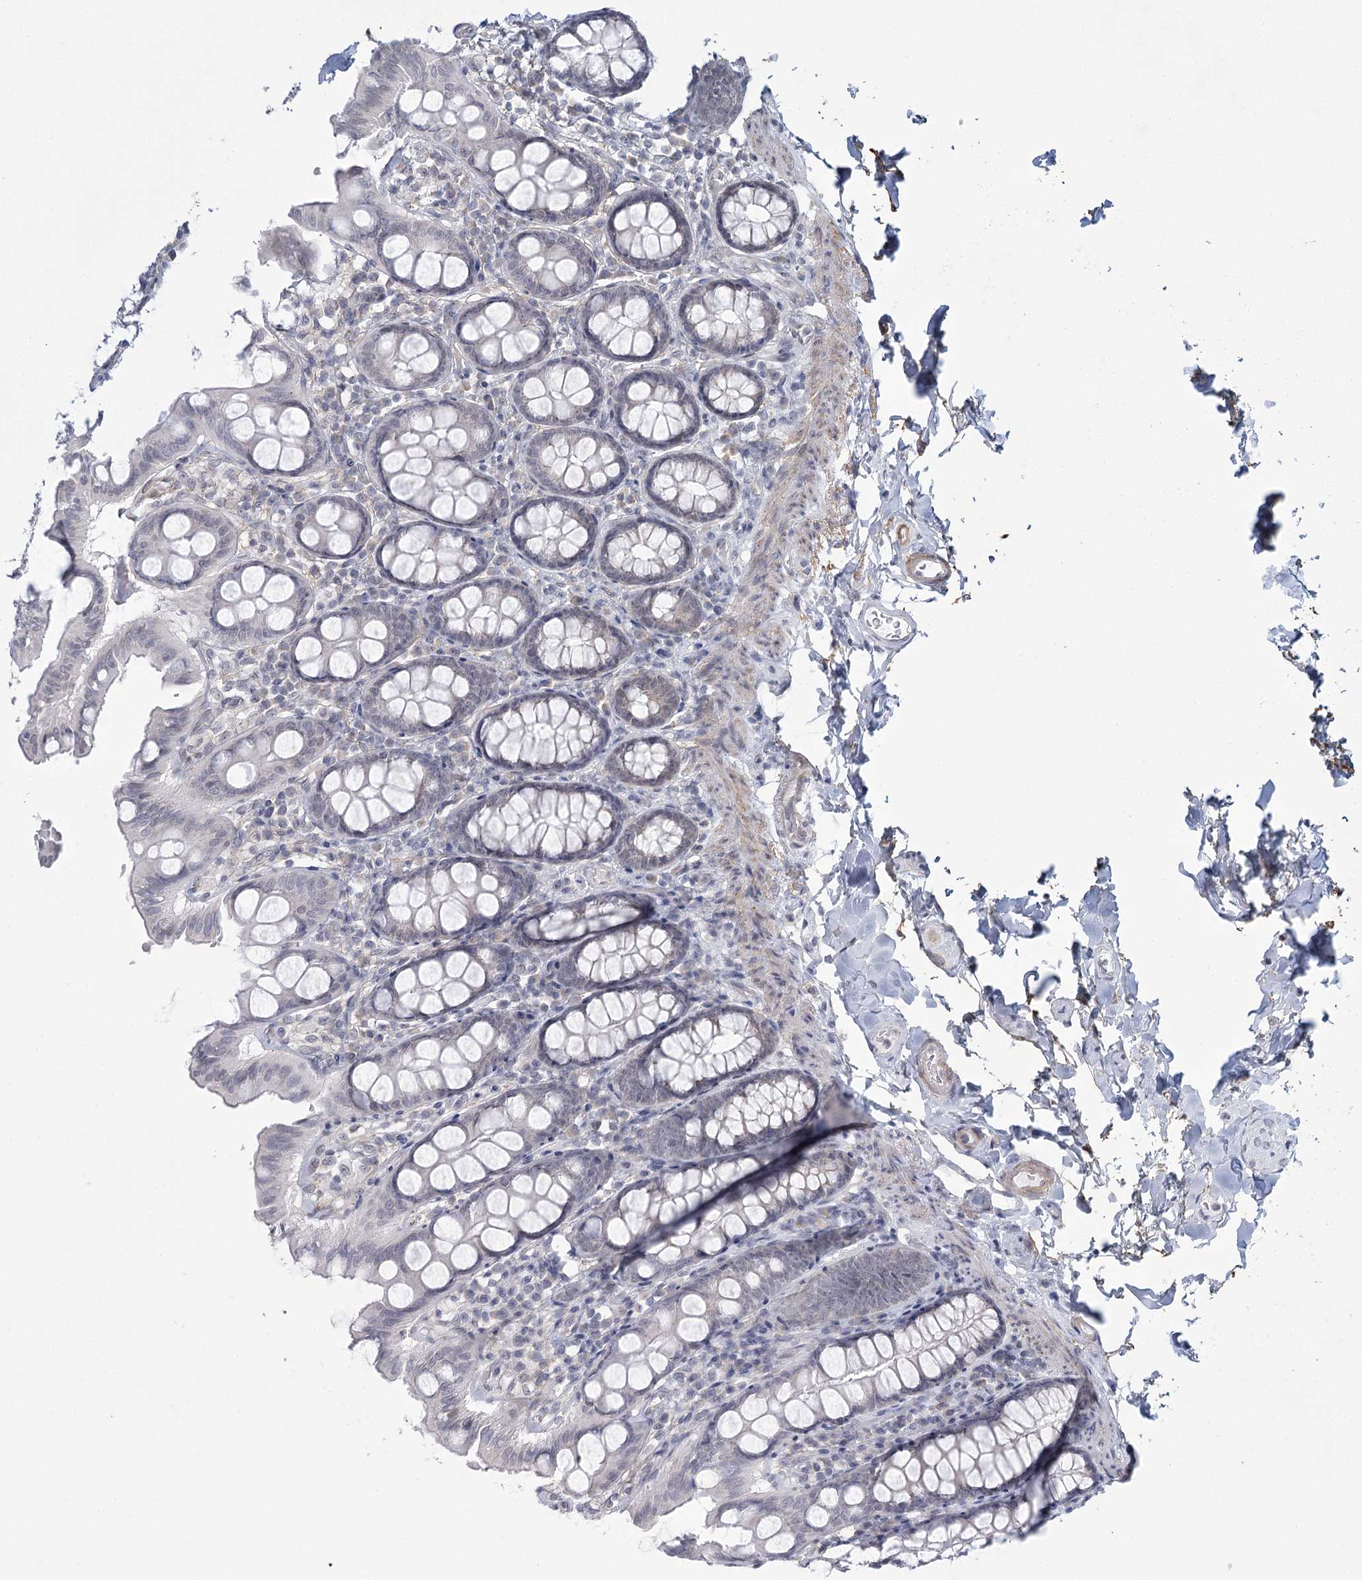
{"staining": {"intensity": "negative", "quantity": "none", "location": "none"}, "tissue": "colon", "cell_type": "Endothelial cells", "image_type": "normal", "snomed": [{"axis": "morphology", "description": "Normal tissue, NOS"}, {"axis": "topography", "description": "Colon"}, {"axis": "topography", "description": "Peripheral nerve tissue"}], "caption": "There is no significant expression in endothelial cells of colon. (DAB (3,3'-diaminobenzidine) IHC visualized using brightfield microscopy, high magnification).", "gene": "MED28", "patient": {"sex": "female", "age": 61}}